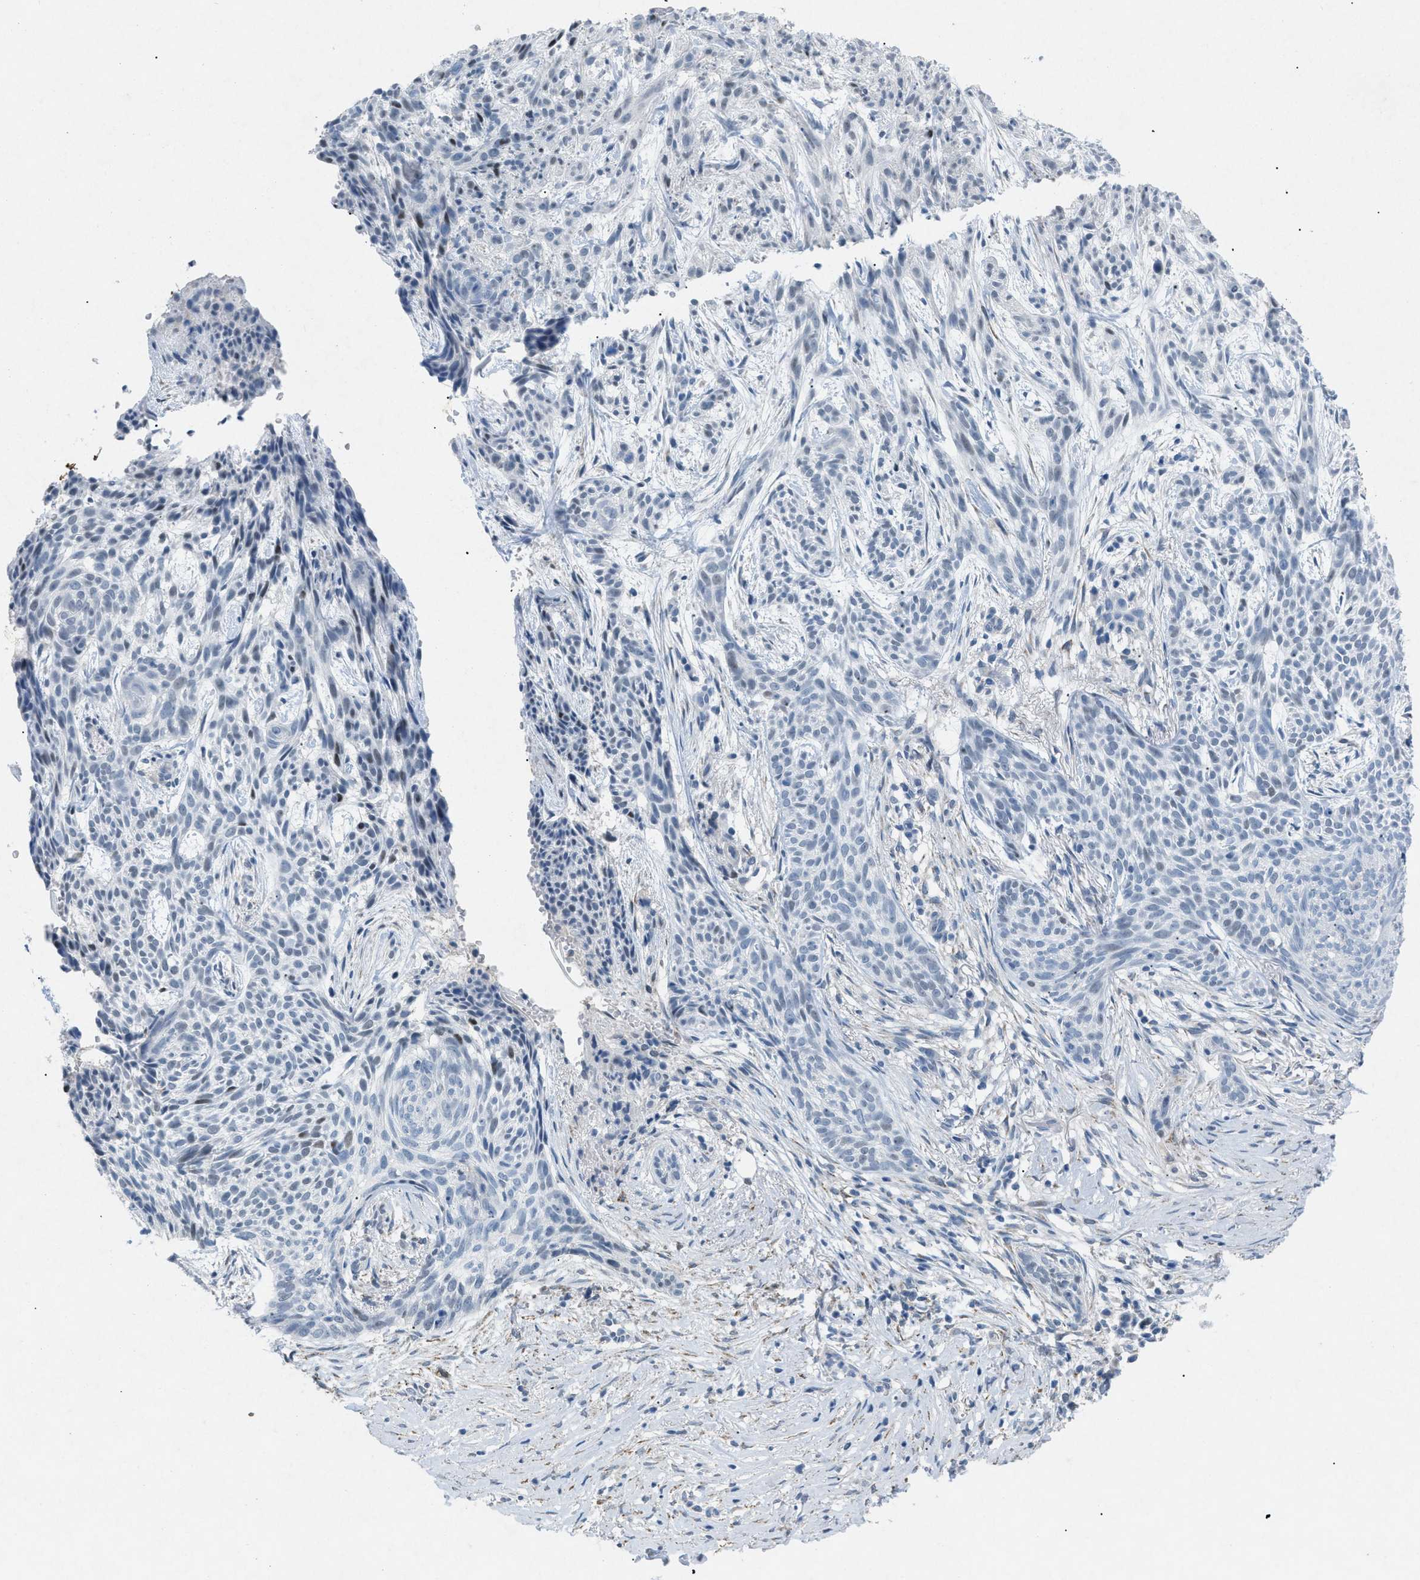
{"staining": {"intensity": "negative", "quantity": "none", "location": "none"}, "tissue": "skin cancer", "cell_type": "Tumor cells", "image_type": "cancer", "snomed": [{"axis": "morphology", "description": "Basal cell carcinoma"}, {"axis": "topography", "description": "Skin"}], "caption": "Skin basal cell carcinoma was stained to show a protein in brown. There is no significant positivity in tumor cells.", "gene": "TASOR", "patient": {"sex": "female", "age": 59}}